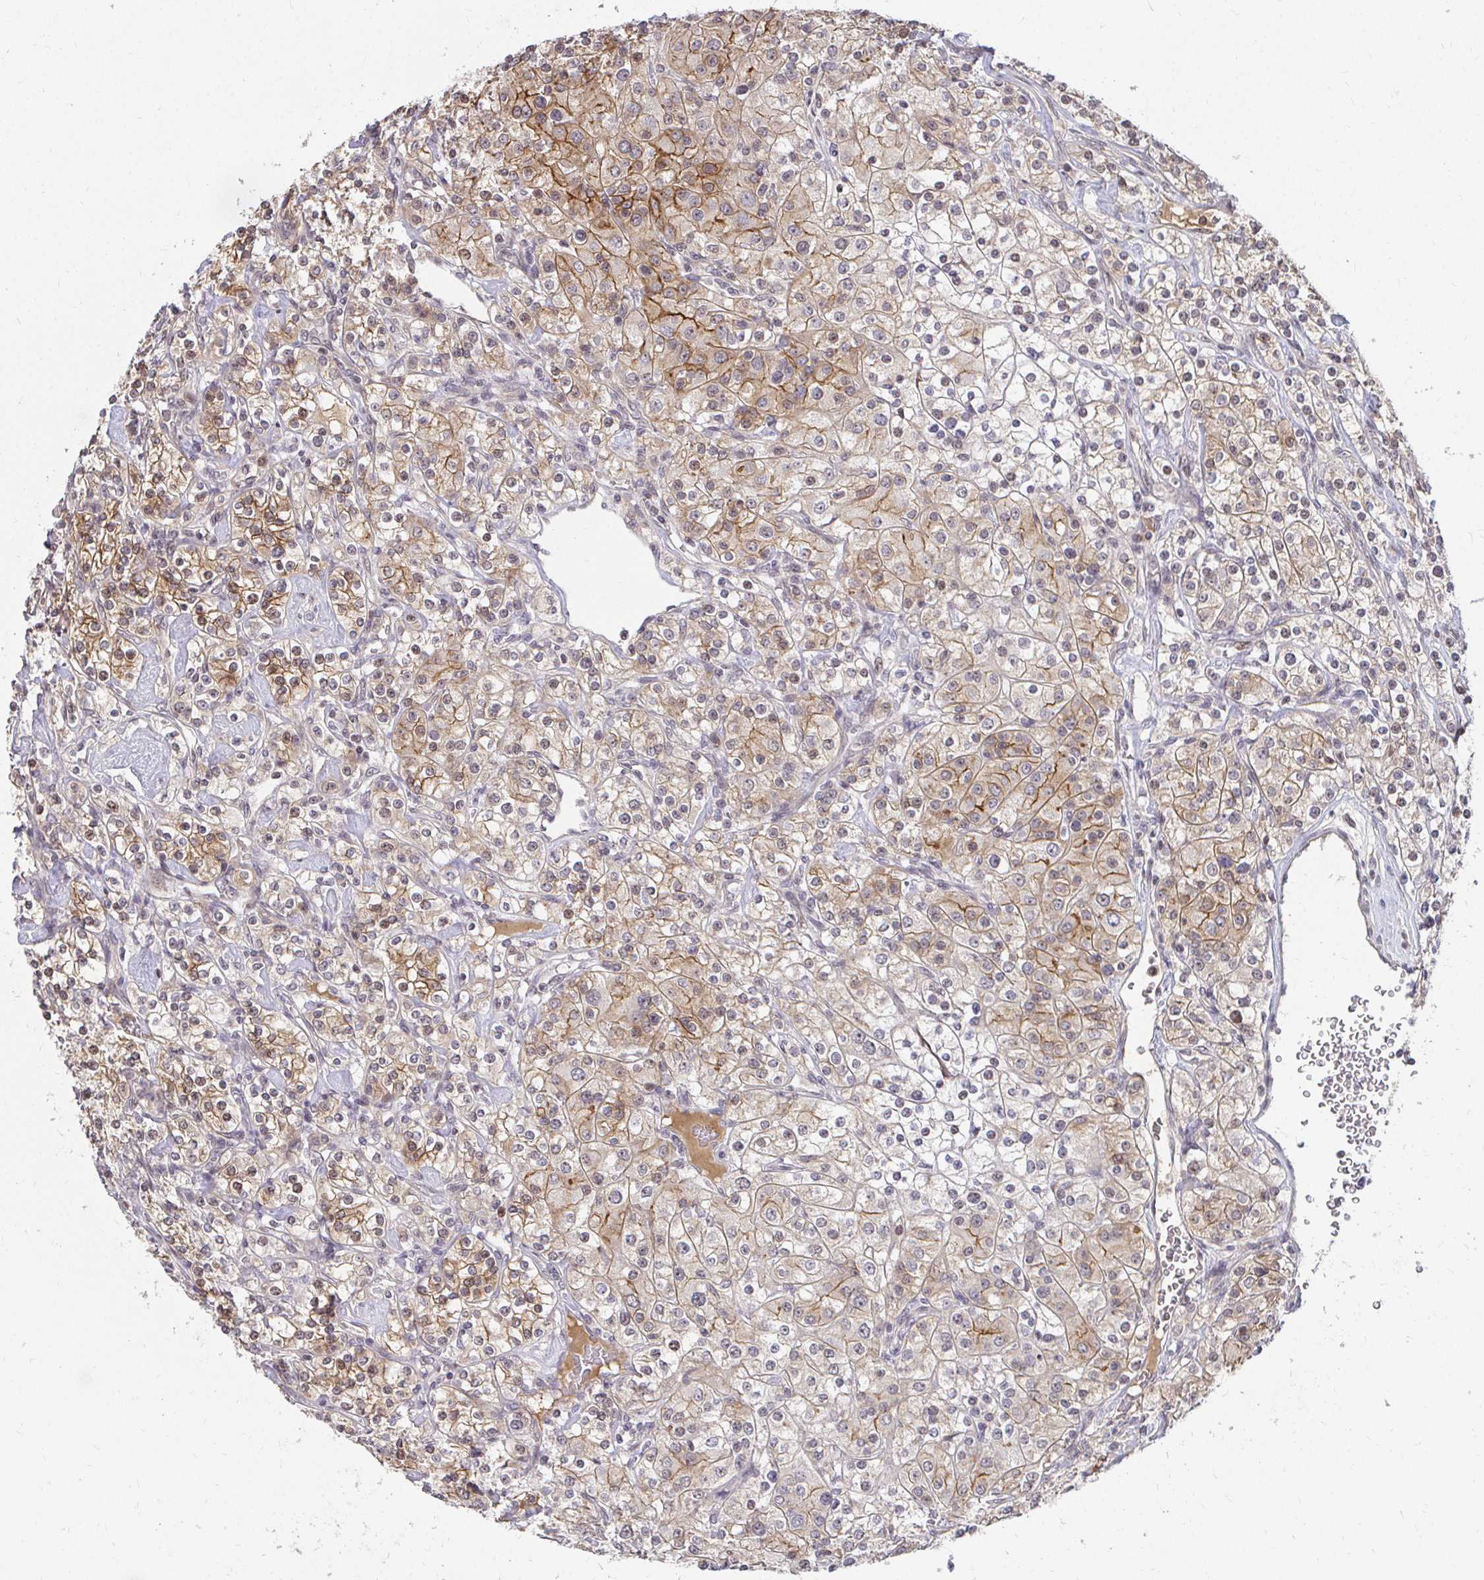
{"staining": {"intensity": "moderate", "quantity": "25%-75%", "location": "cytoplasmic/membranous"}, "tissue": "renal cancer", "cell_type": "Tumor cells", "image_type": "cancer", "snomed": [{"axis": "morphology", "description": "Adenocarcinoma, NOS"}, {"axis": "topography", "description": "Kidney"}], "caption": "IHC staining of renal cancer, which reveals medium levels of moderate cytoplasmic/membranous expression in approximately 25%-75% of tumor cells indicating moderate cytoplasmic/membranous protein expression. The staining was performed using DAB (brown) for protein detection and nuclei were counterstained in hematoxylin (blue).", "gene": "ANK3", "patient": {"sex": "male", "age": 77}}